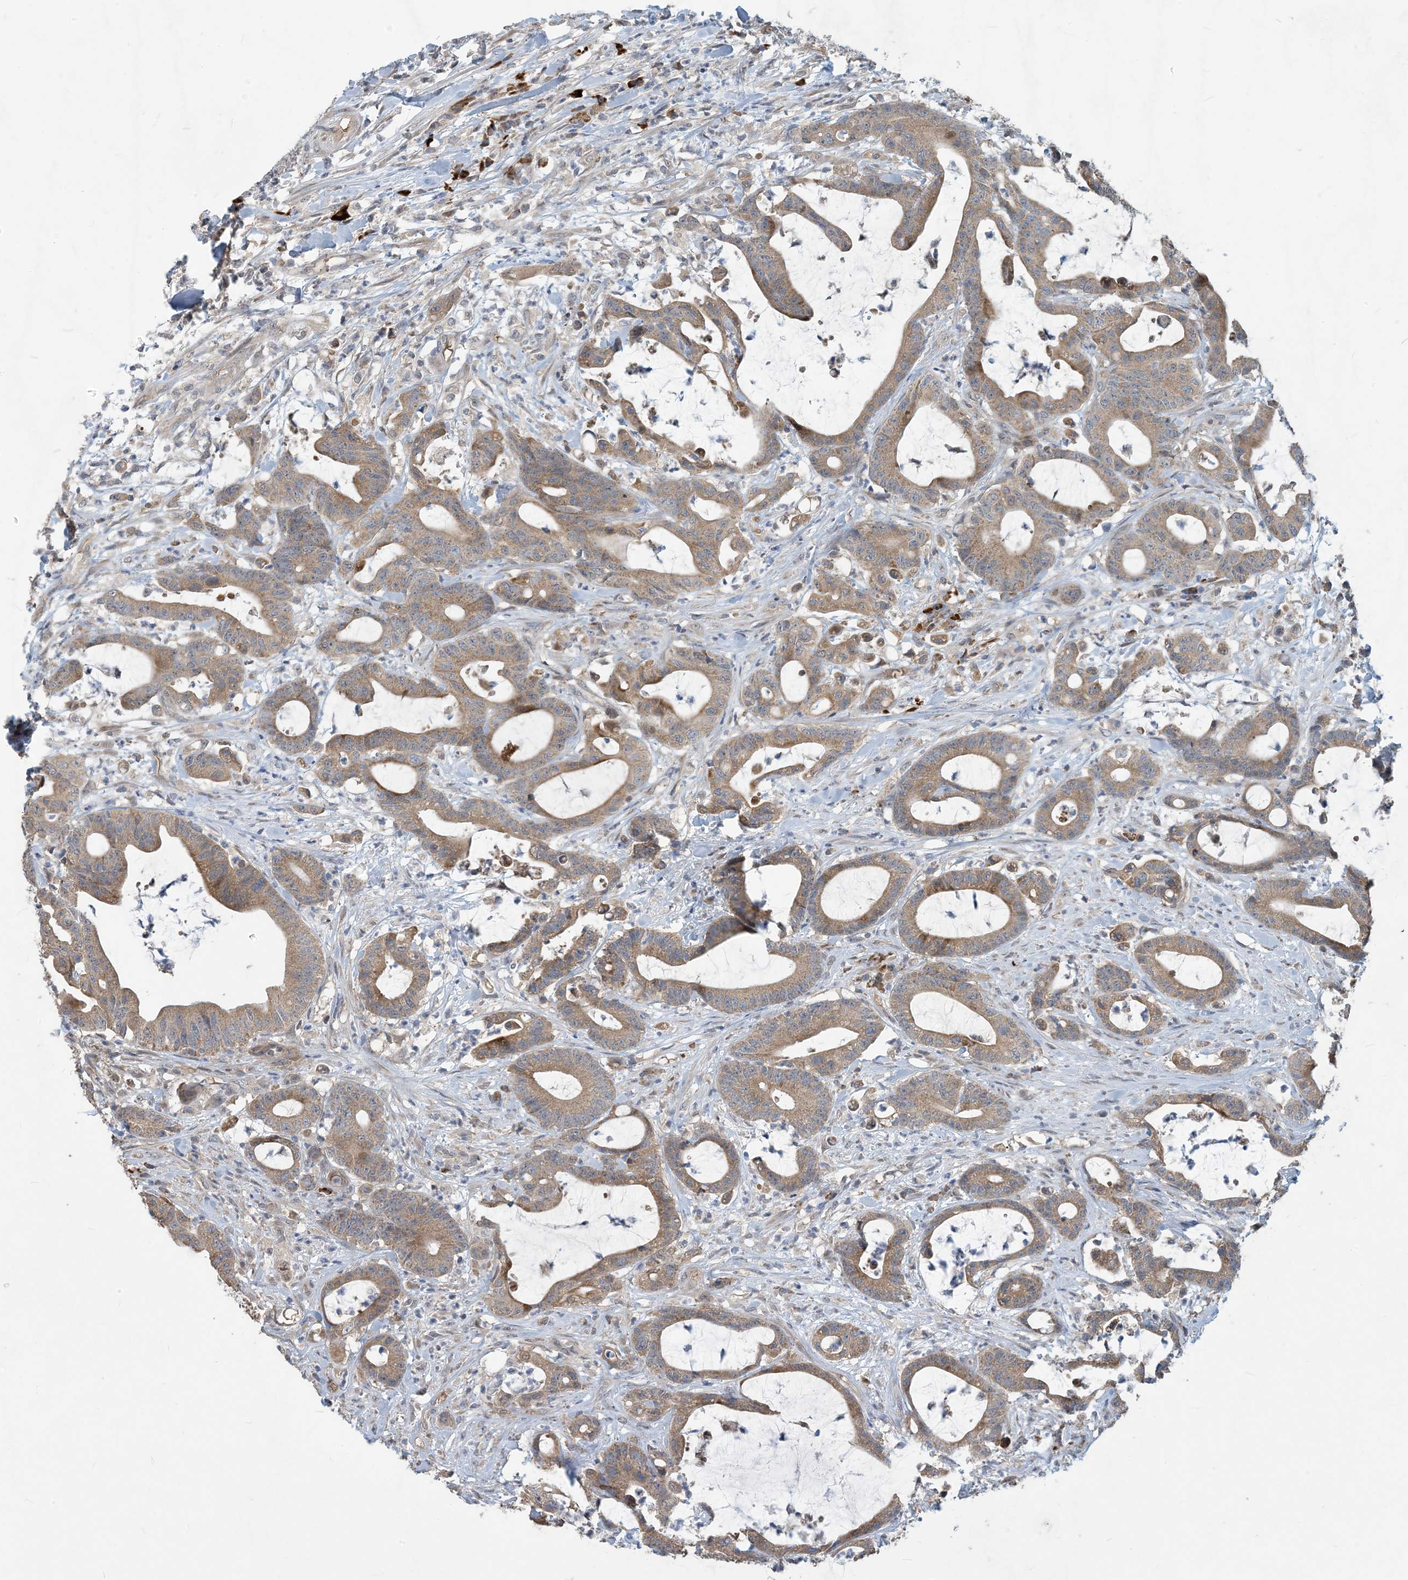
{"staining": {"intensity": "moderate", "quantity": ">75%", "location": "cytoplasmic/membranous"}, "tissue": "colorectal cancer", "cell_type": "Tumor cells", "image_type": "cancer", "snomed": [{"axis": "morphology", "description": "Adenocarcinoma, NOS"}, {"axis": "topography", "description": "Colon"}], "caption": "IHC photomicrograph of neoplastic tissue: colorectal cancer stained using immunohistochemistry (IHC) shows medium levels of moderate protein expression localized specifically in the cytoplasmic/membranous of tumor cells, appearing as a cytoplasmic/membranous brown color.", "gene": "PUSL1", "patient": {"sex": "female", "age": 84}}